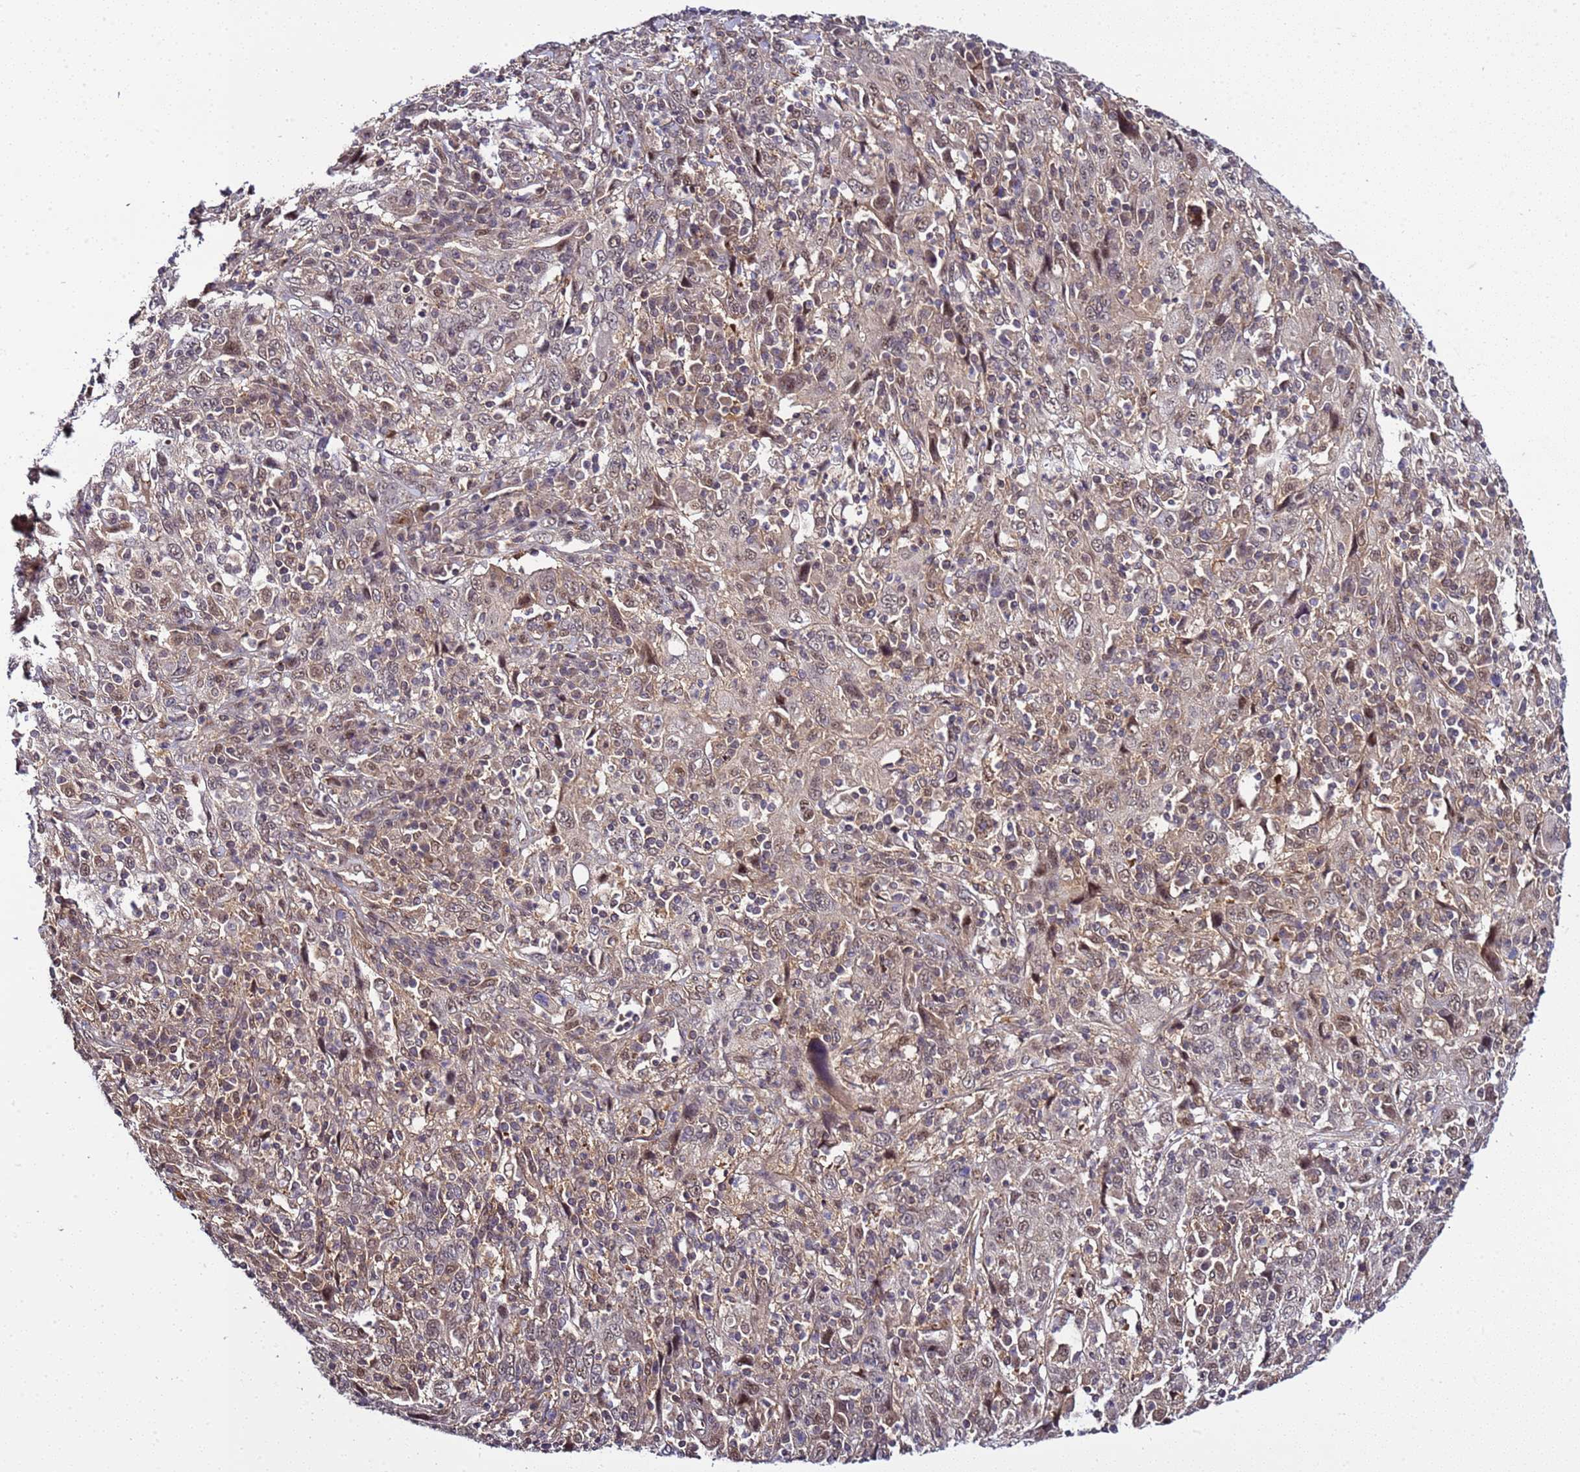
{"staining": {"intensity": "weak", "quantity": "25%-75%", "location": "nuclear"}, "tissue": "cervical cancer", "cell_type": "Tumor cells", "image_type": "cancer", "snomed": [{"axis": "morphology", "description": "Squamous cell carcinoma, NOS"}, {"axis": "topography", "description": "Cervix"}], "caption": "A micrograph of cervical cancer (squamous cell carcinoma) stained for a protein exhibits weak nuclear brown staining in tumor cells.", "gene": "GEN1", "patient": {"sex": "female", "age": 46}}